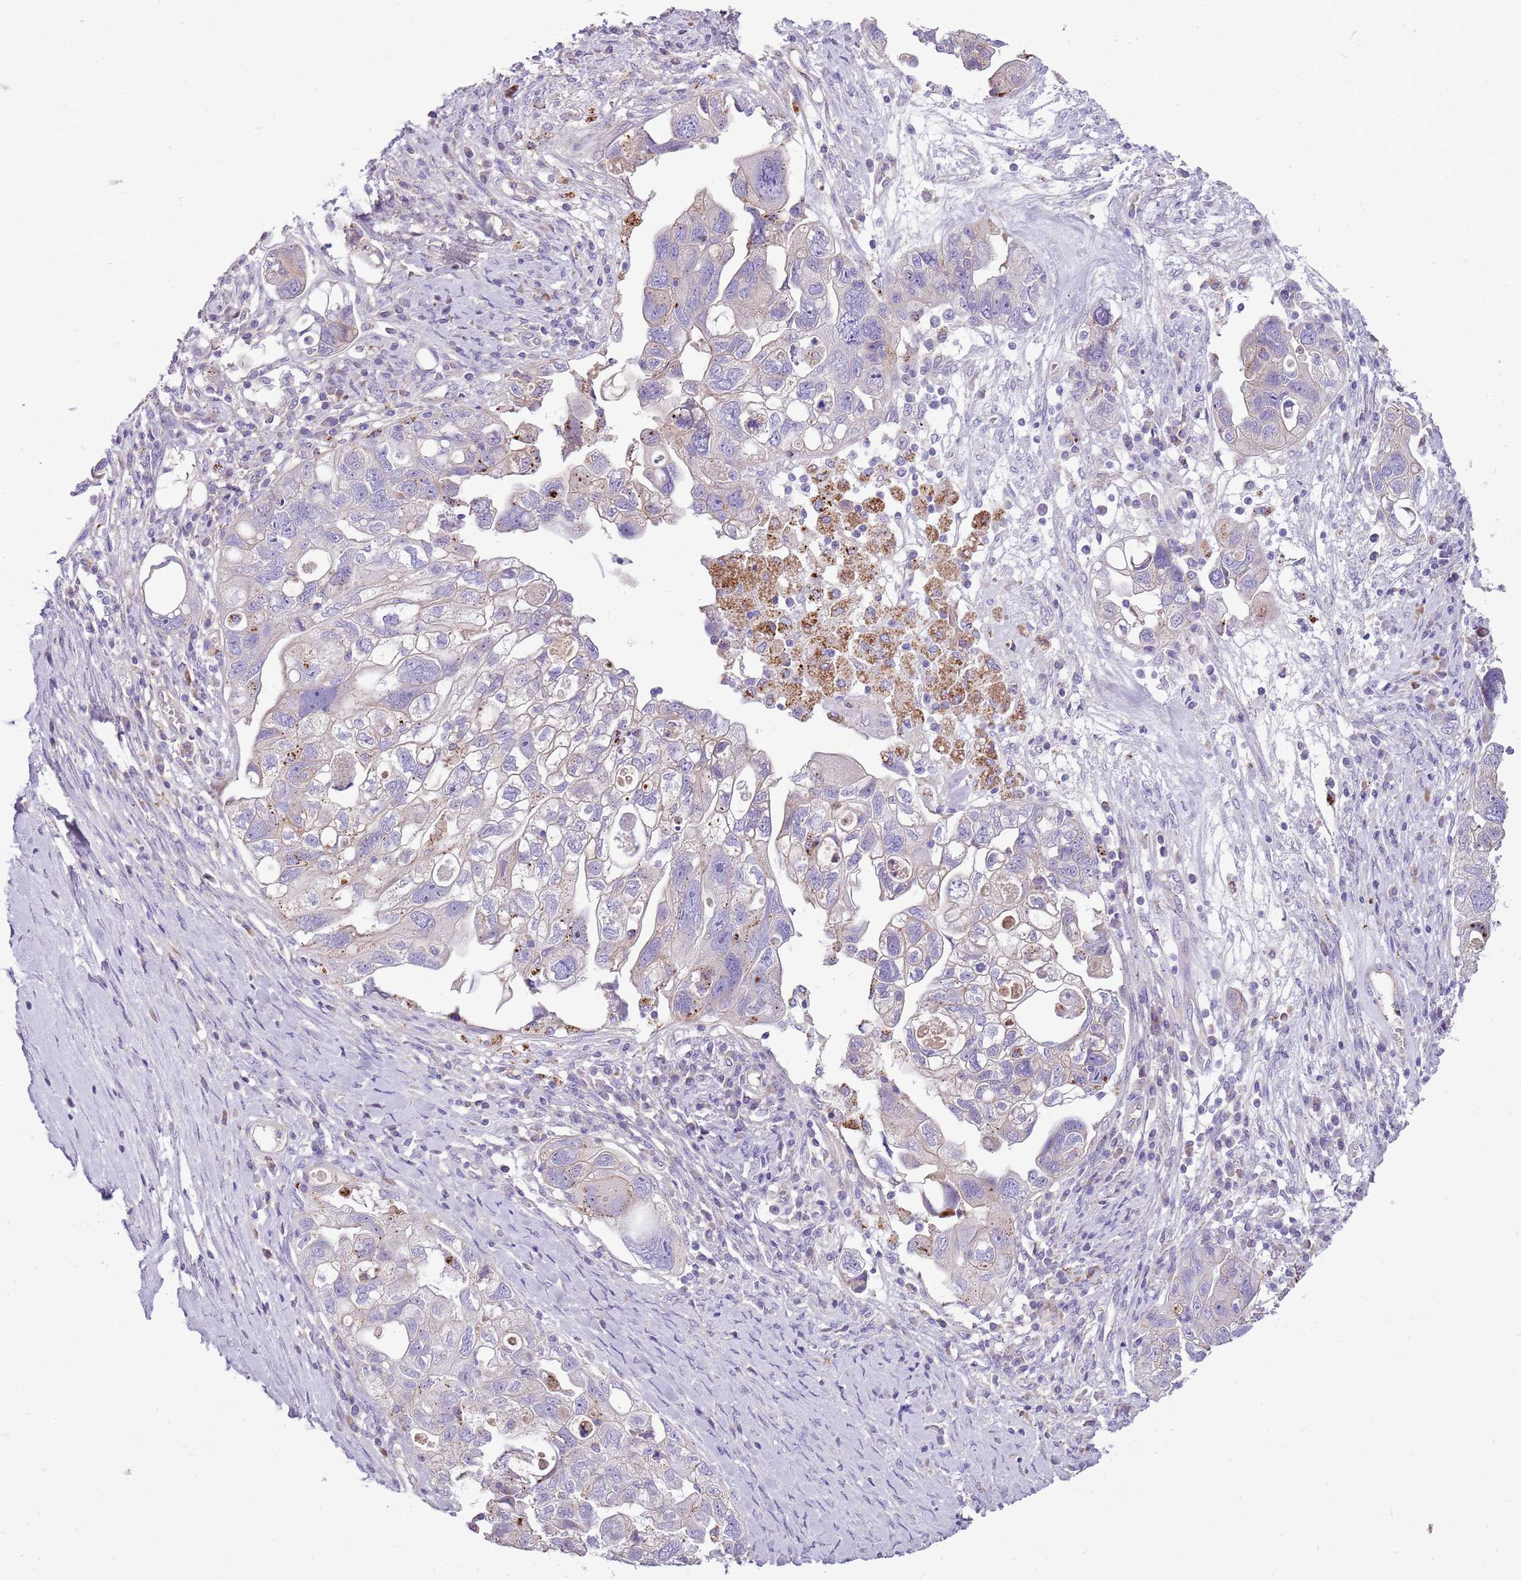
{"staining": {"intensity": "negative", "quantity": "none", "location": "none"}, "tissue": "ovarian cancer", "cell_type": "Tumor cells", "image_type": "cancer", "snomed": [{"axis": "morphology", "description": "Carcinoma, NOS"}, {"axis": "morphology", "description": "Cystadenocarcinoma, serous, NOS"}, {"axis": "topography", "description": "Ovary"}], "caption": "The photomicrograph reveals no significant positivity in tumor cells of ovarian cancer.", "gene": "NTN4", "patient": {"sex": "female", "age": 69}}